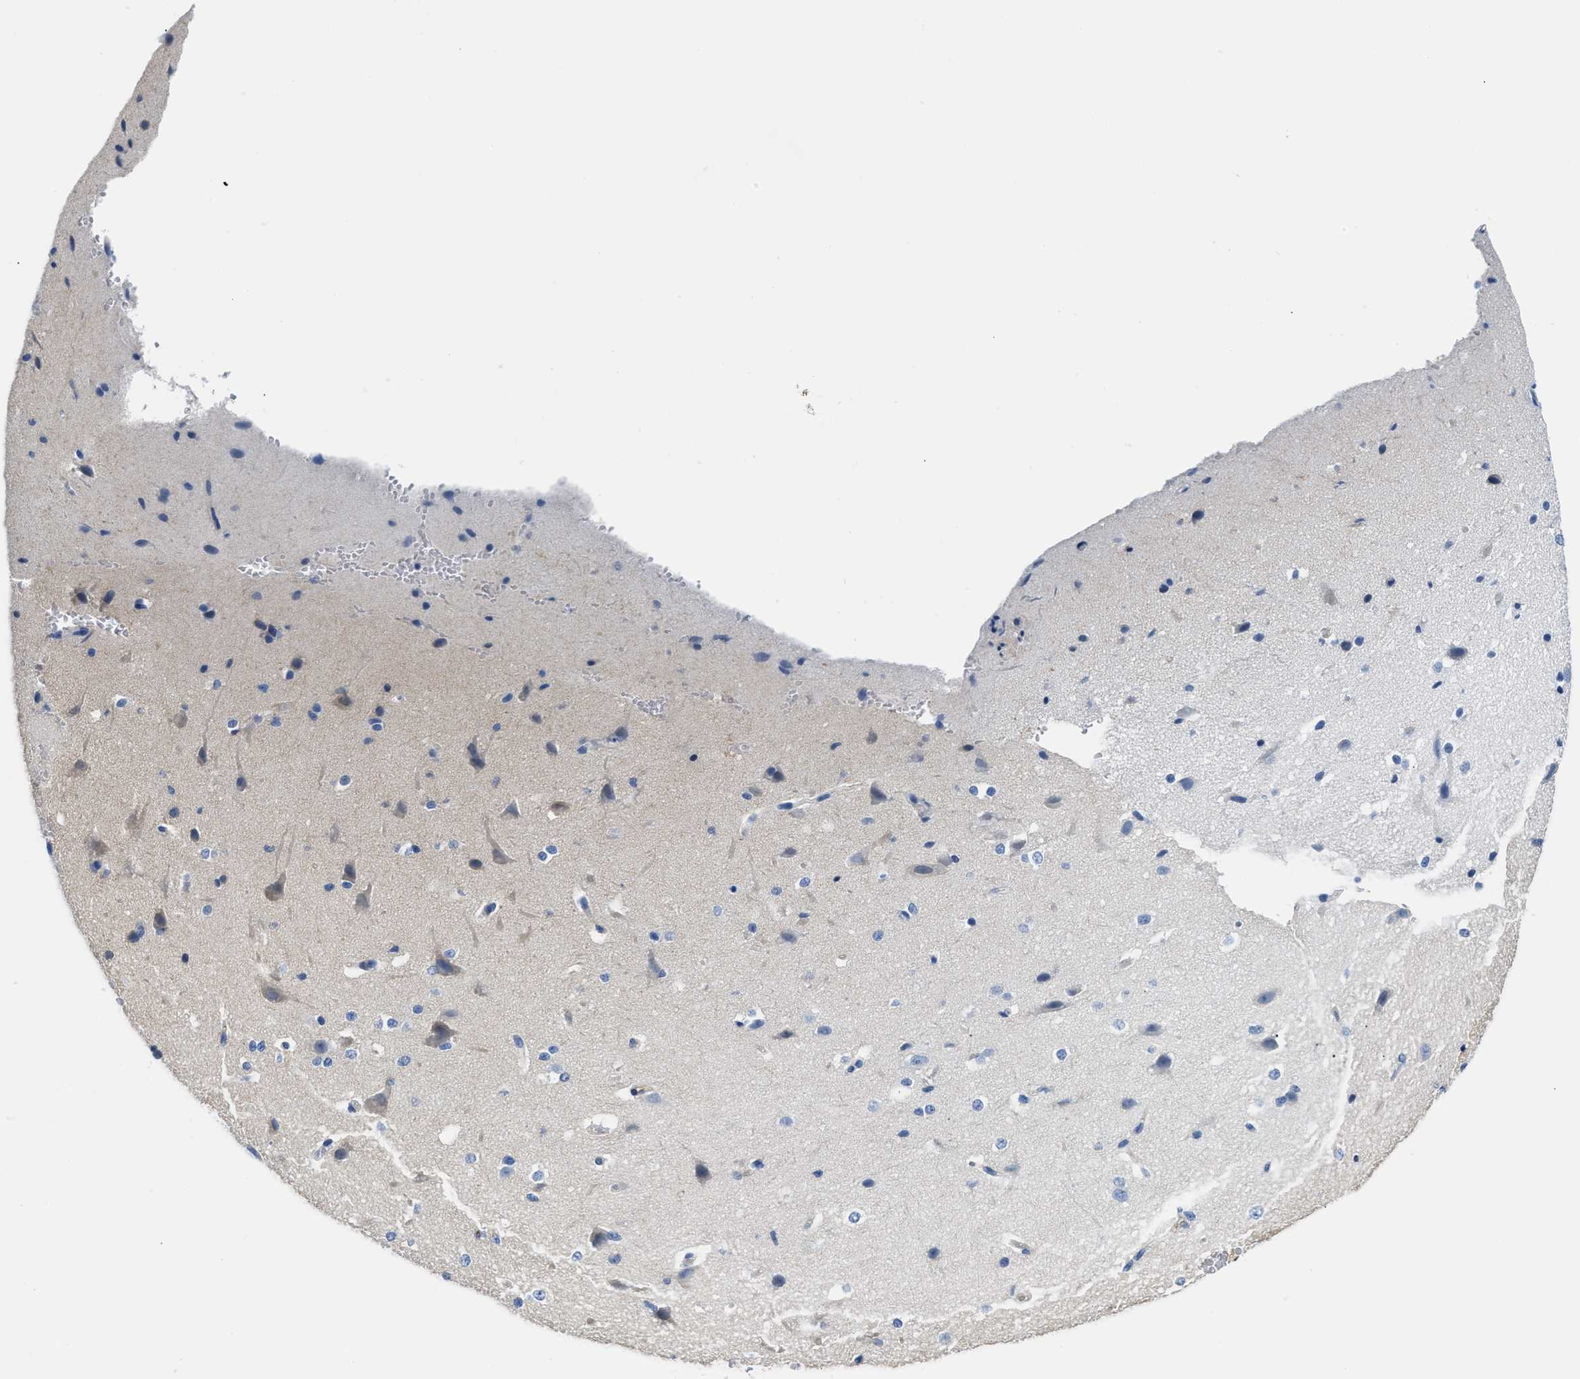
{"staining": {"intensity": "negative", "quantity": "none", "location": "none"}, "tissue": "cerebral cortex", "cell_type": "Endothelial cells", "image_type": "normal", "snomed": [{"axis": "morphology", "description": "Normal tissue, NOS"}, {"axis": "morphology", "description": "Developmental malformation"}, {"axis": "topography", "description": "Cerebral cortex"}], "caption": "A micrograph of human cerebral cortex is negative for staining in endothelial cells.", "gene": "GC", "patient": {"sex": "female", "age": 30}}